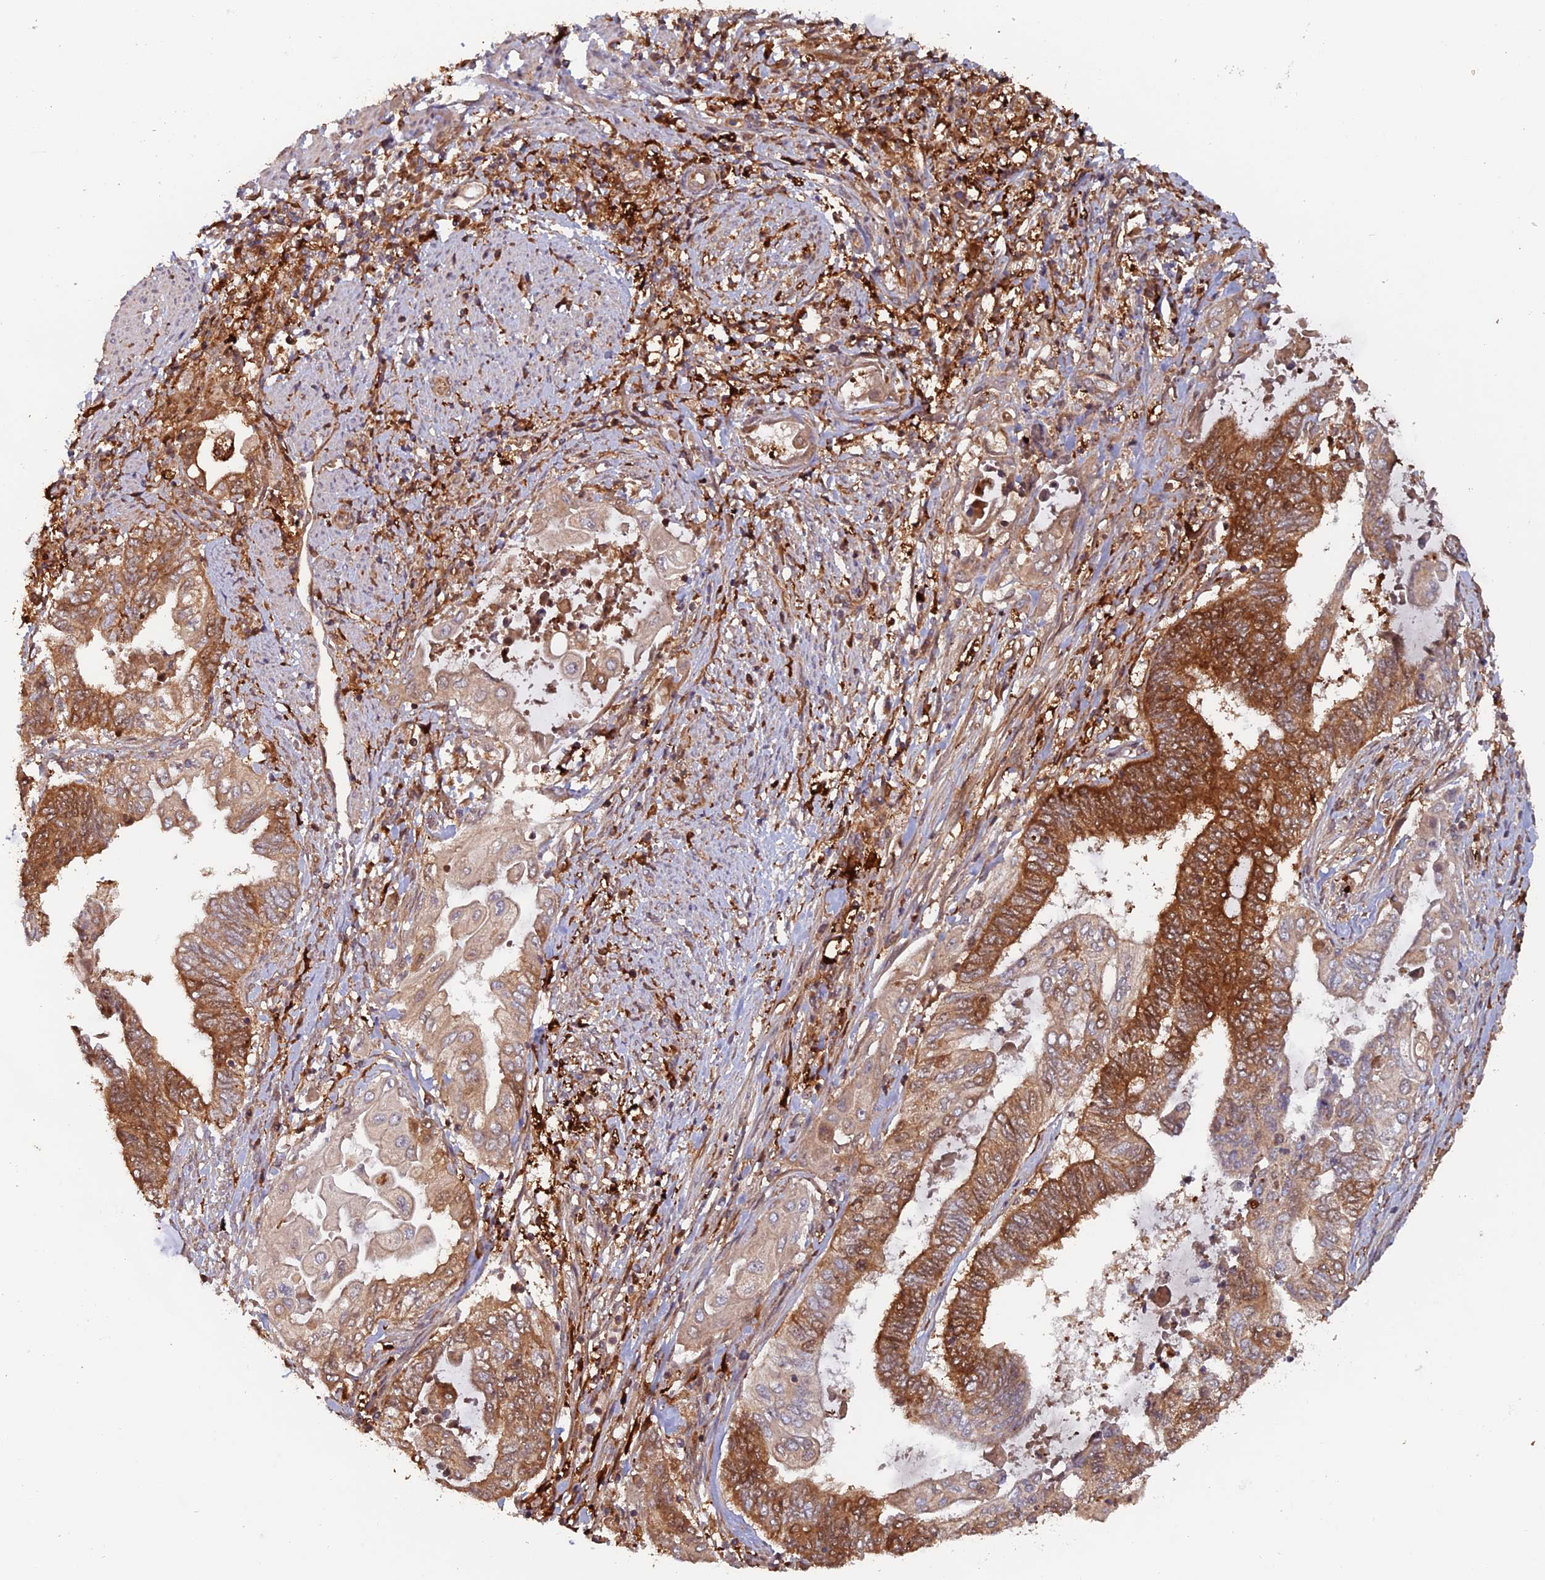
{"staining": {"intensity": "strong", "quantity": "25%-75%", "location": "cytoplasmic/membranous"}, "tissue": "endometrial cancer", "cell_type": "Tumor cells", "image_type": "cancer", "snomed": [{"axis": "morphology", "description": "Adenocarcinoma, NOS"}, {"axis": "topography", "description": "Uterus"}, {"axis": "topography", "description": "Endometrium"}], "caption": "A high-resolution photomicrograph shows immunohistochemistry (IHC) staining of endometrial cancer (adenocarcinoma), which demonstrates strong cytoplasmic/membranous positivity in approximately 25%-75% of tumor cells. (DAB = brown stain, brightfield microscopy at high magnification).", "gene": "DTYMK", "patient": {"sex": "female", "age": 70}}